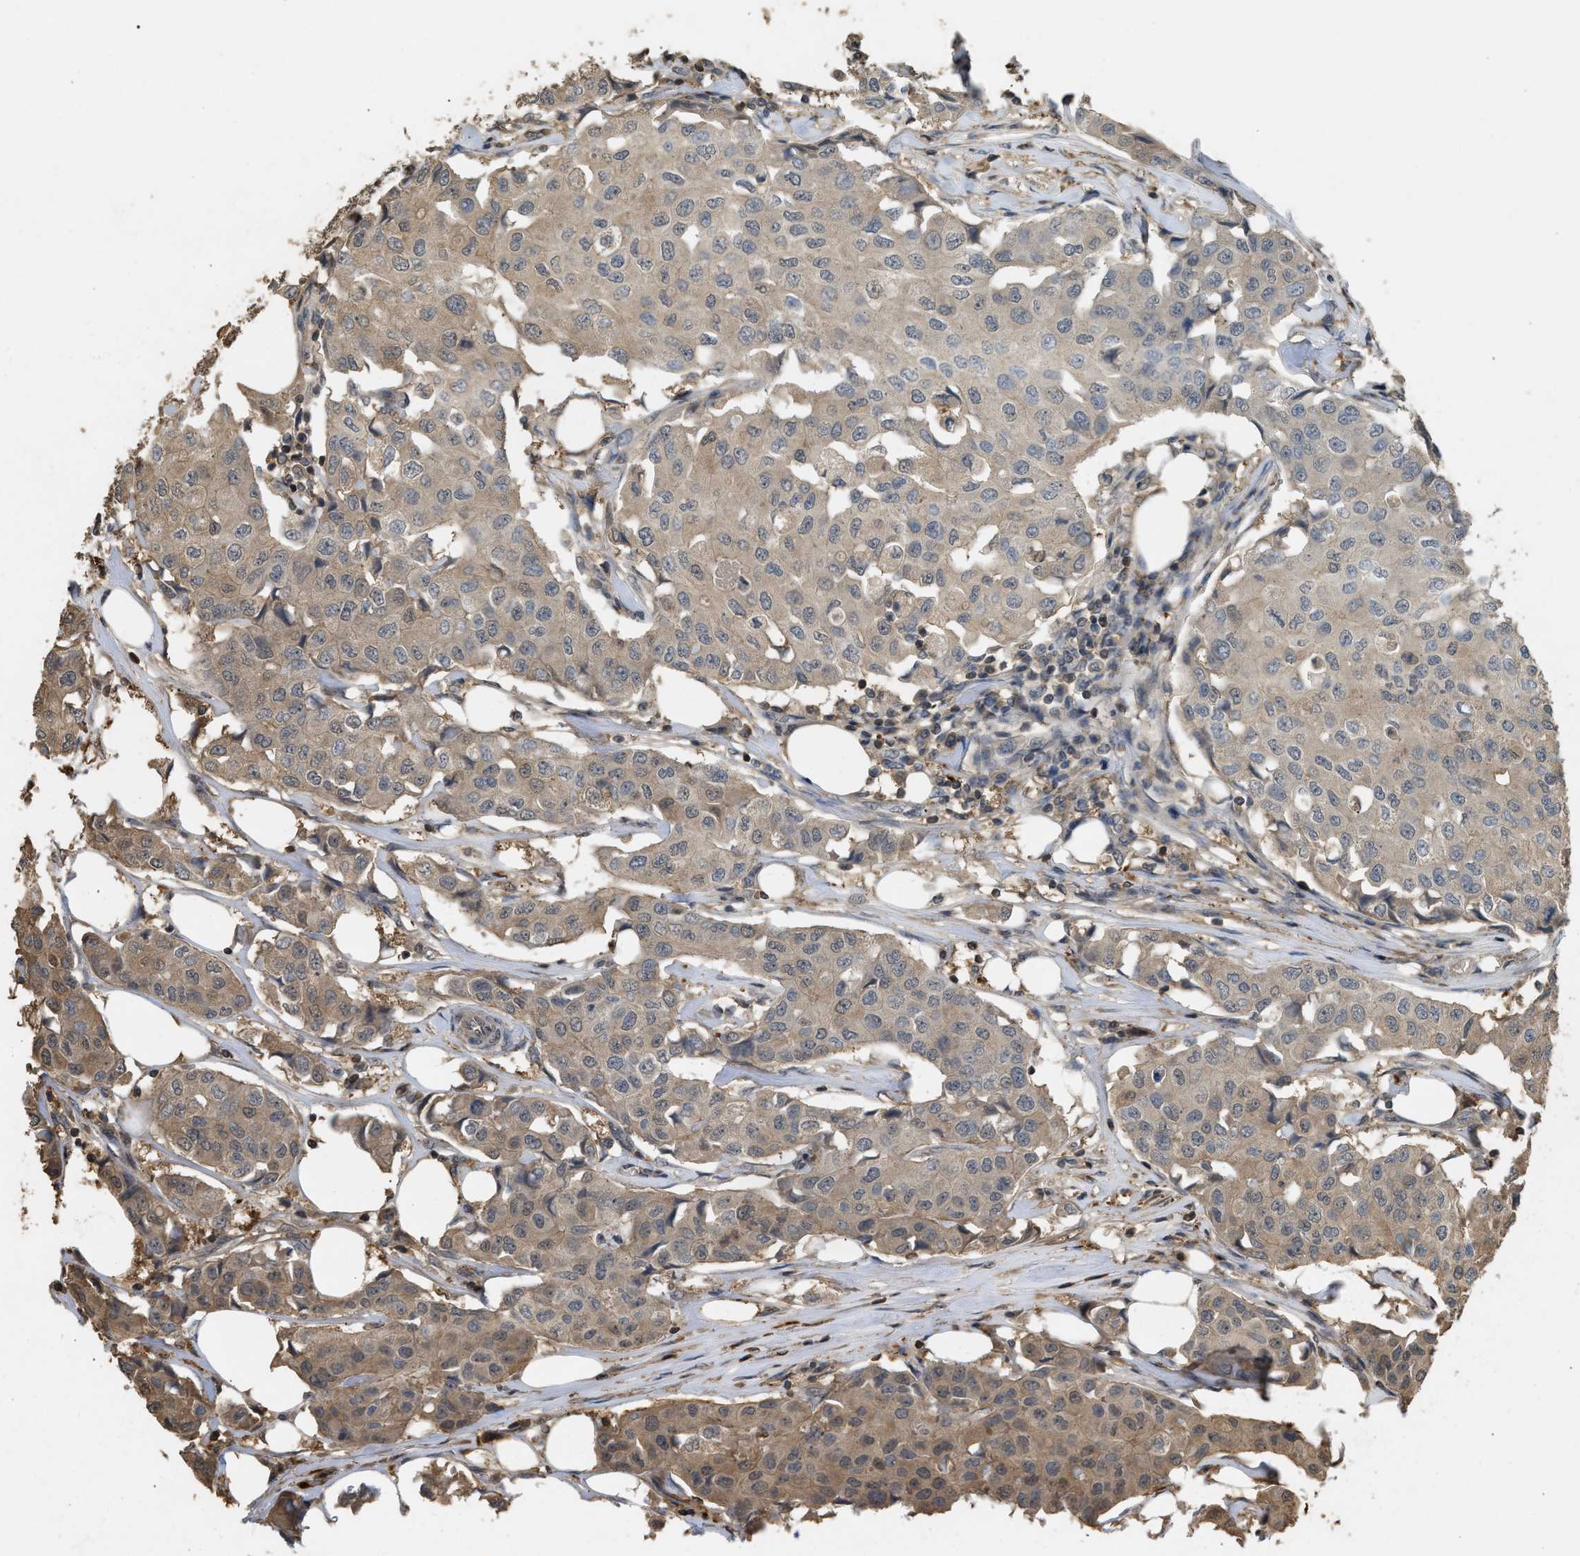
{"staining": {"intensity": "weak", "quantity": "25%-75%", "location": "cytoplasmic/membranous"}, "tissue": "breast cancer", "cell_type": "Tumor cells", "image_type": "cancer", "snomed": [{"axis": "morphology", "description": "Duct carcinoma"}, {"axis": "topography", "description": "Breast"}], "caption": "Human breast invasive ductal carcinoma stained with a brown dye displays weak cytoplasmic/membranous positive staining in approximately 25%-75% of tumor cells.", "gene": "ARHGDIA", "patient": {"sex": "female", "age": 80}}